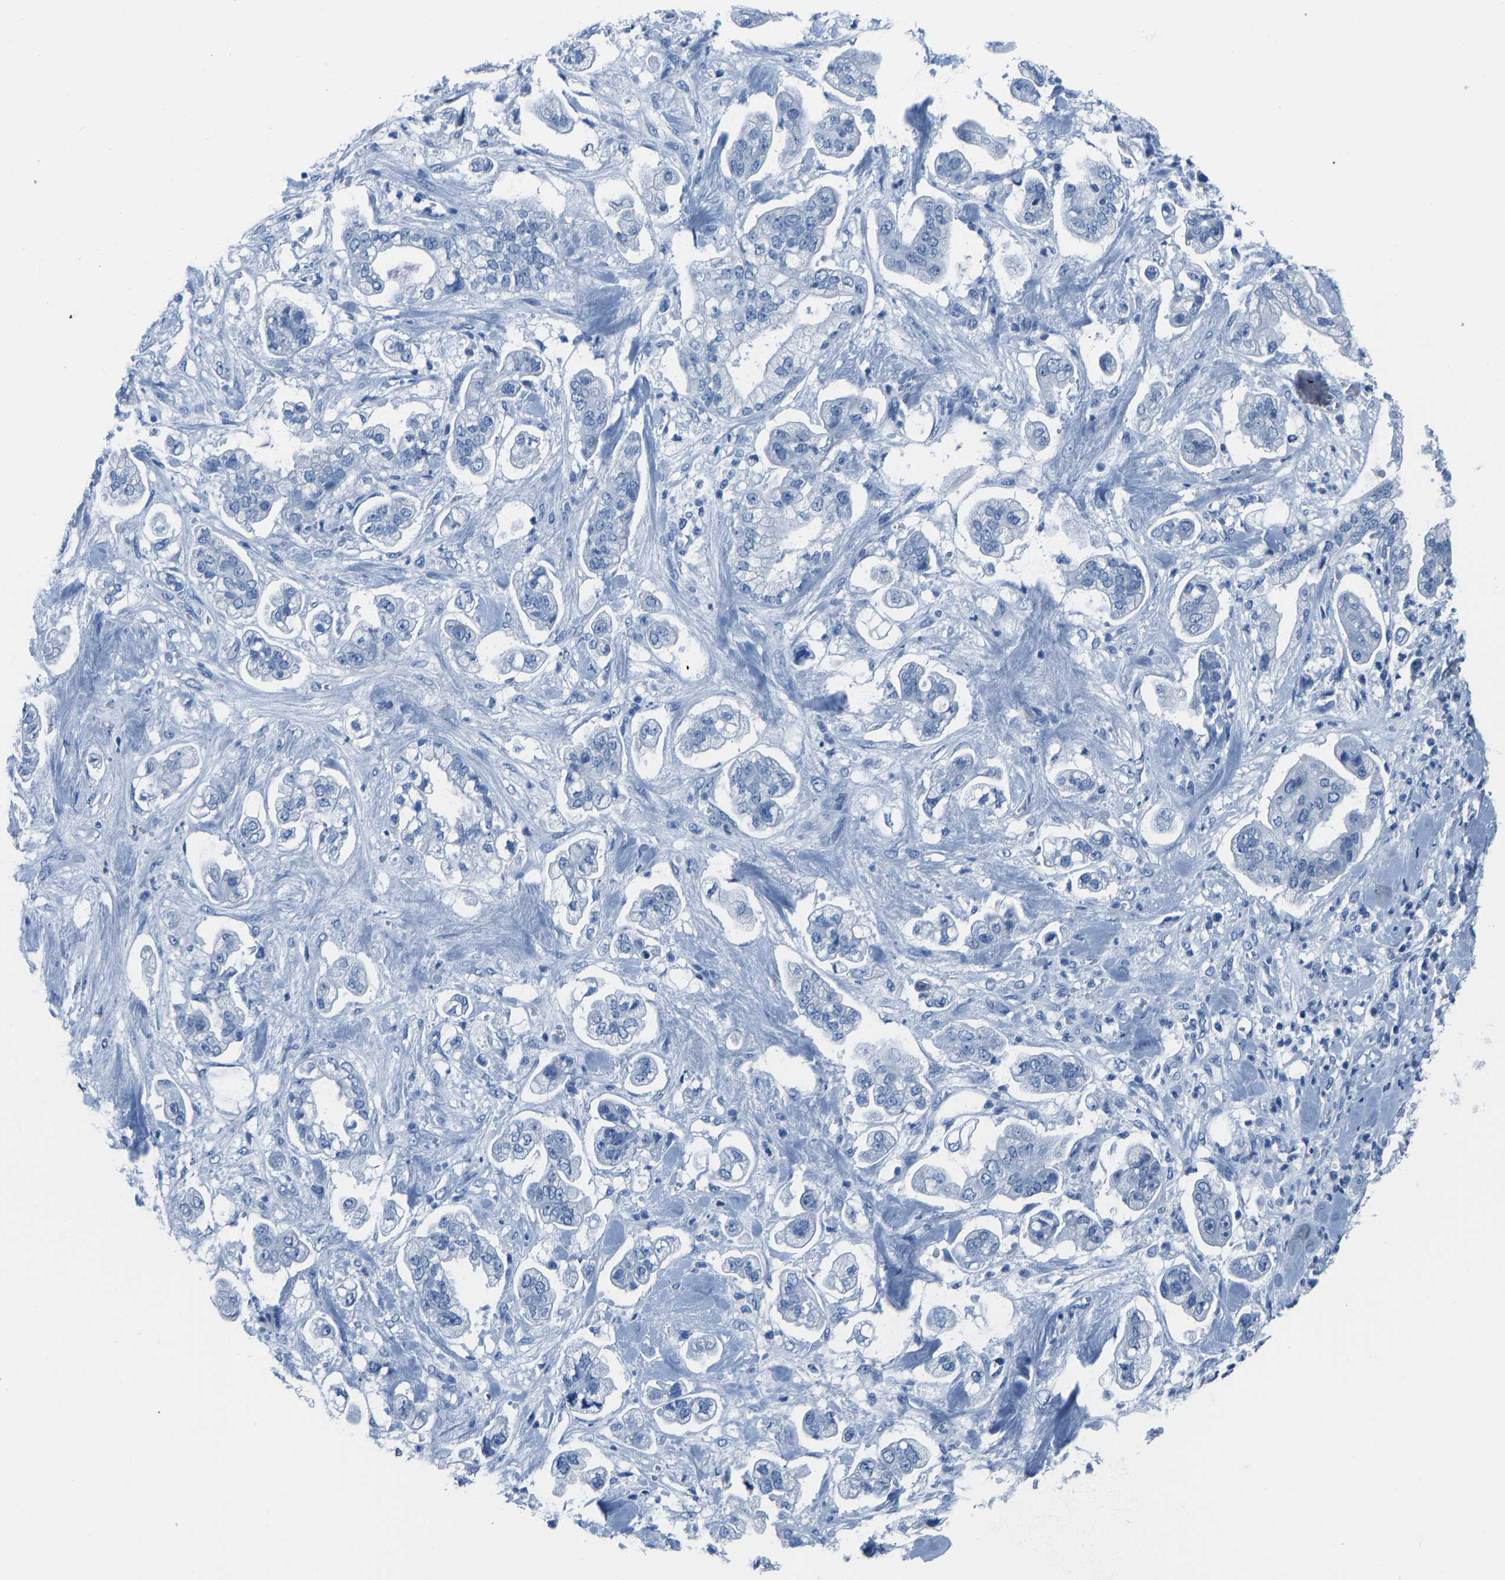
{"staining": {"intensity": "negative", "quantity": "none", "location": "none"}, "tissue": "stomach cancer", "cell_type": "Tumor cells", "image_type": "cancer", "snomed": [{"axis": "morphology", "description": "Adenocarcinoma, NOS"}, {"axis": "topography", "description": "Stomach"}], "caption": "Human adenocarcinoma (stomach) stained for a protein using IHC displays no positivity in tumor cells.", "gene": "SERPINB3", "patient": {"sex": "male", "age": 62}}